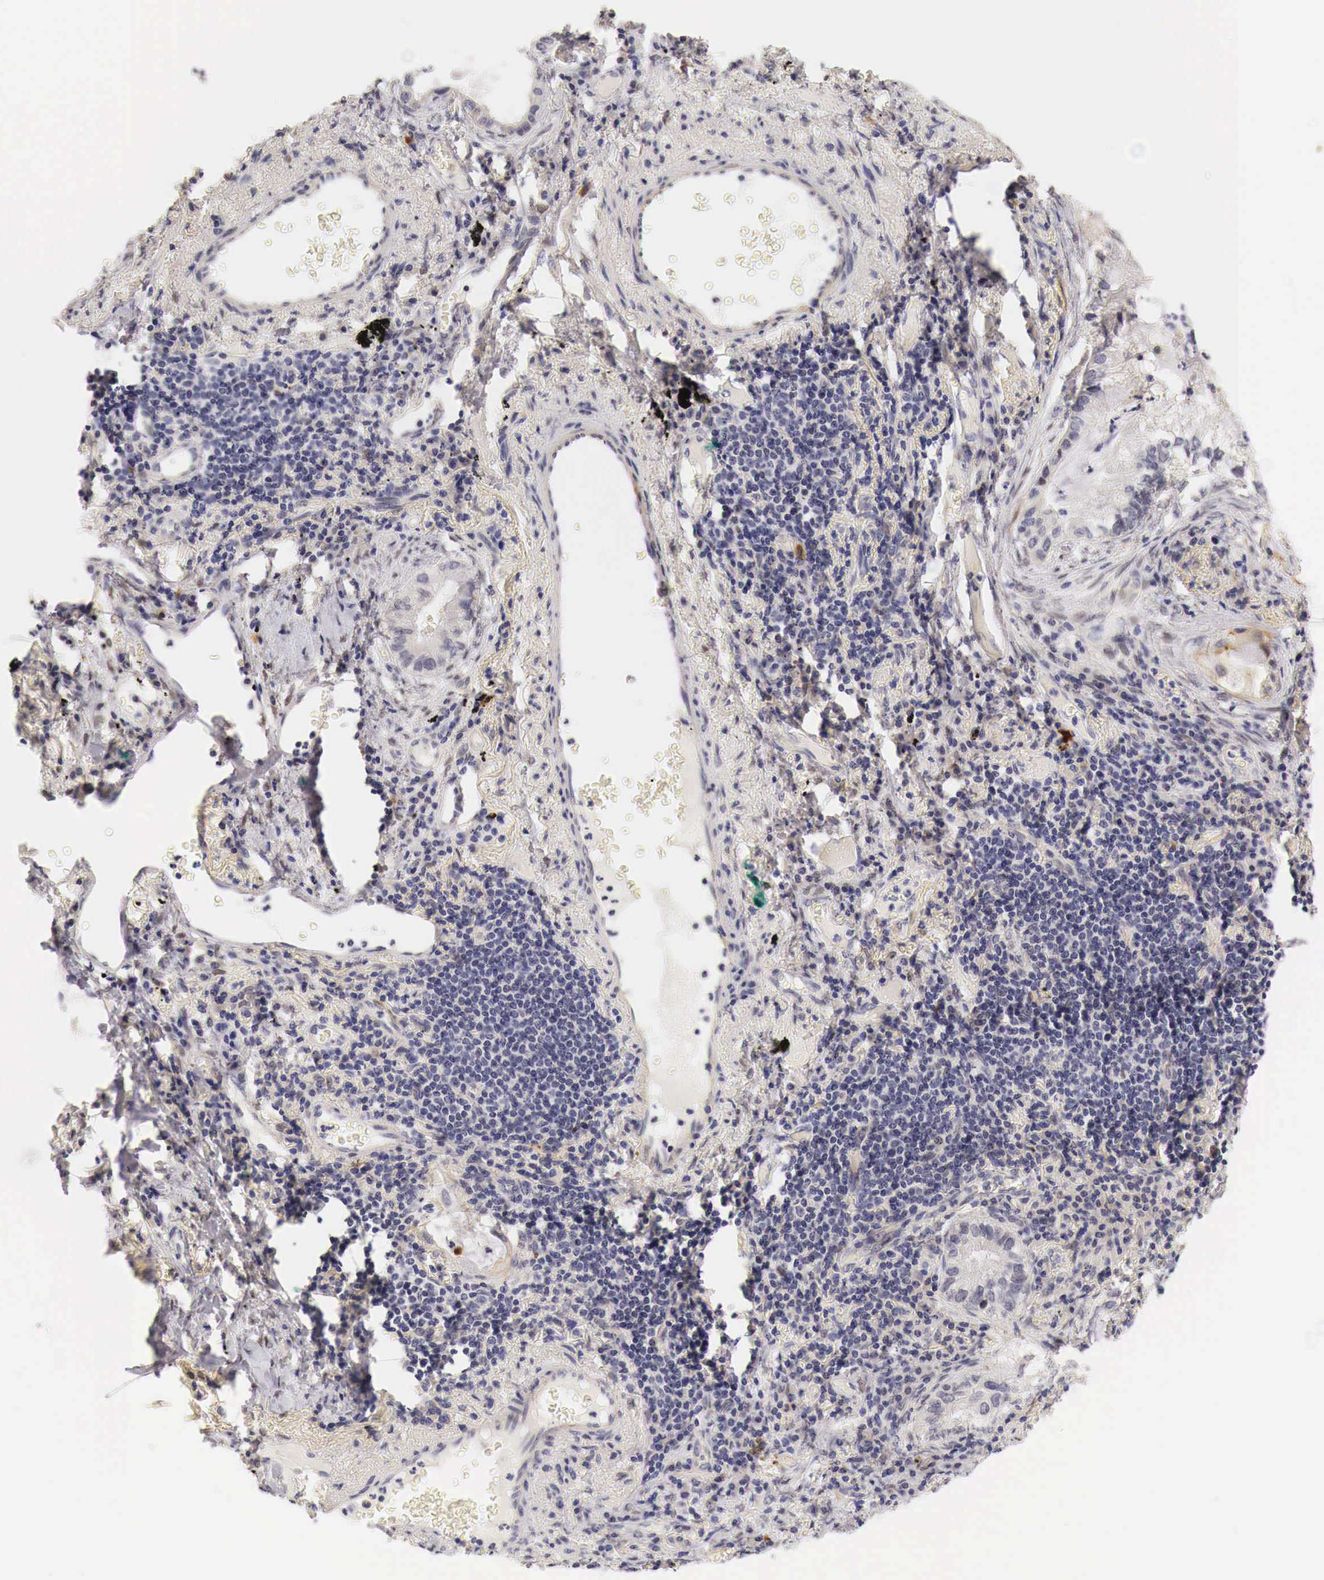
{"staining": {"intensity": "strong", "quantity": "<25%", "location": "nuclear"}, "tissue": "lung cancer", "cell_type": "Tumor cells", "image_type": "cancer", "snomed": [{"axis": "morphology", "description": "Adenocarcinoma, NOS"}, {"axis": "topography", "description": "Lung"}], "caption": "This image reveals immunohistochemistry (IHC) staining of adenocarcinoma (lung), with medium strong nuclear positivity in approximately <25% of tumor cells.", "gene": "CASP3", "patient": {"sex": "female", "age": 50}}